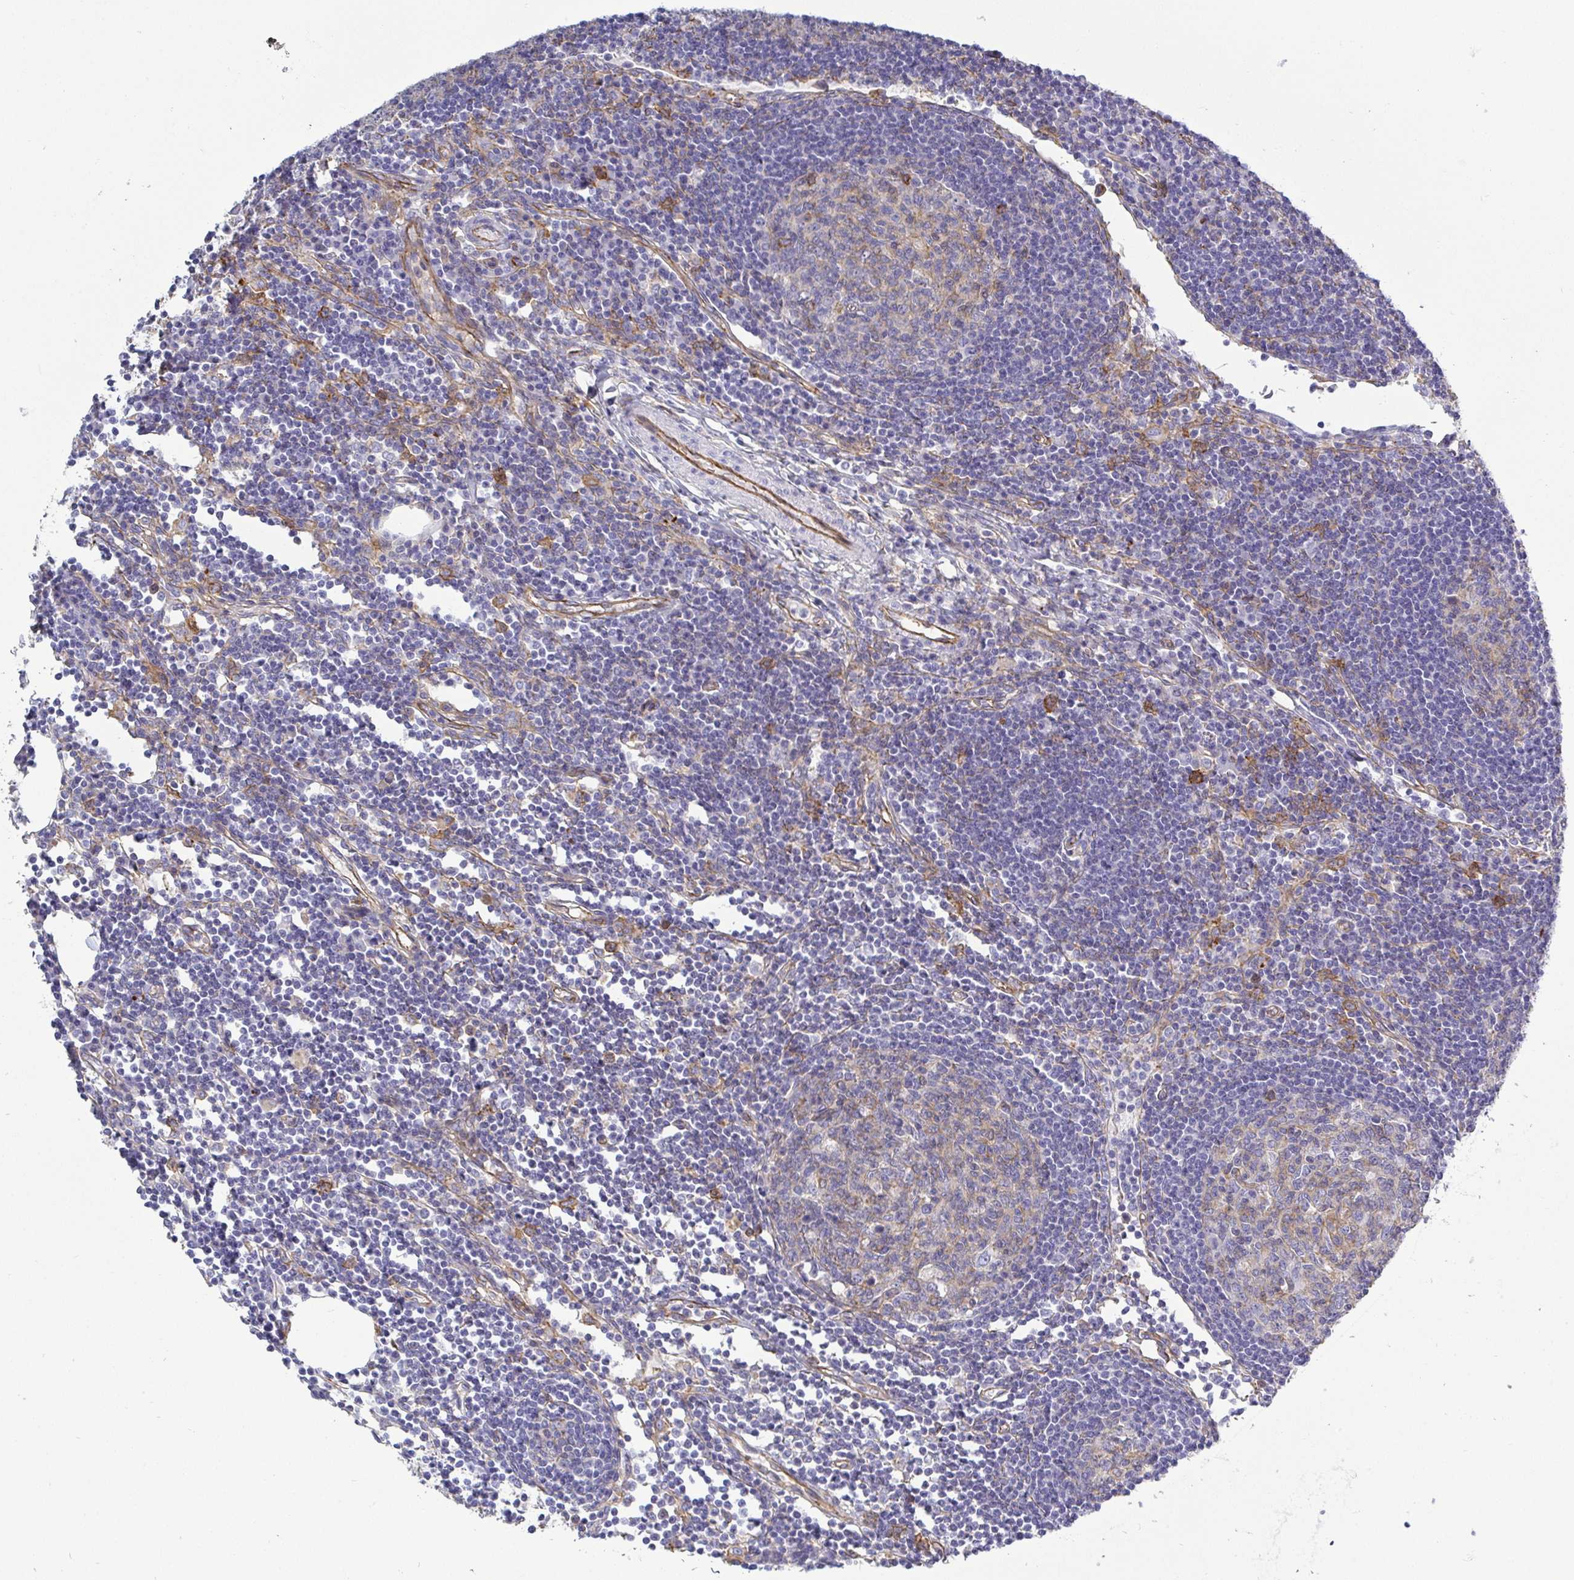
{"staining": {"intensity": "weak", "quantity": "<25%", "location": "cytoplasmic/membranous"}, "tissue": "lymph node", "cell_type": "Germinal center cells", "image_type": "normal", "snomed": [{"axis": "morphology", "description": "Normal tissue, NOS"}, {"axis": "topography", "description": "Lymph node"}], "caption": "IHC micrograph of benign lymph node stained for a protein (brown), which demonstrates no positivity in germinal center cells. Brightfield microscopy of IHC stained with DAB (3,3'-diaminobenzidine) (brown) and hematoxylin (blue), captured at high magnification.", "gene": "LIMA1", "patient": {"sex": "male", "age": 67}}